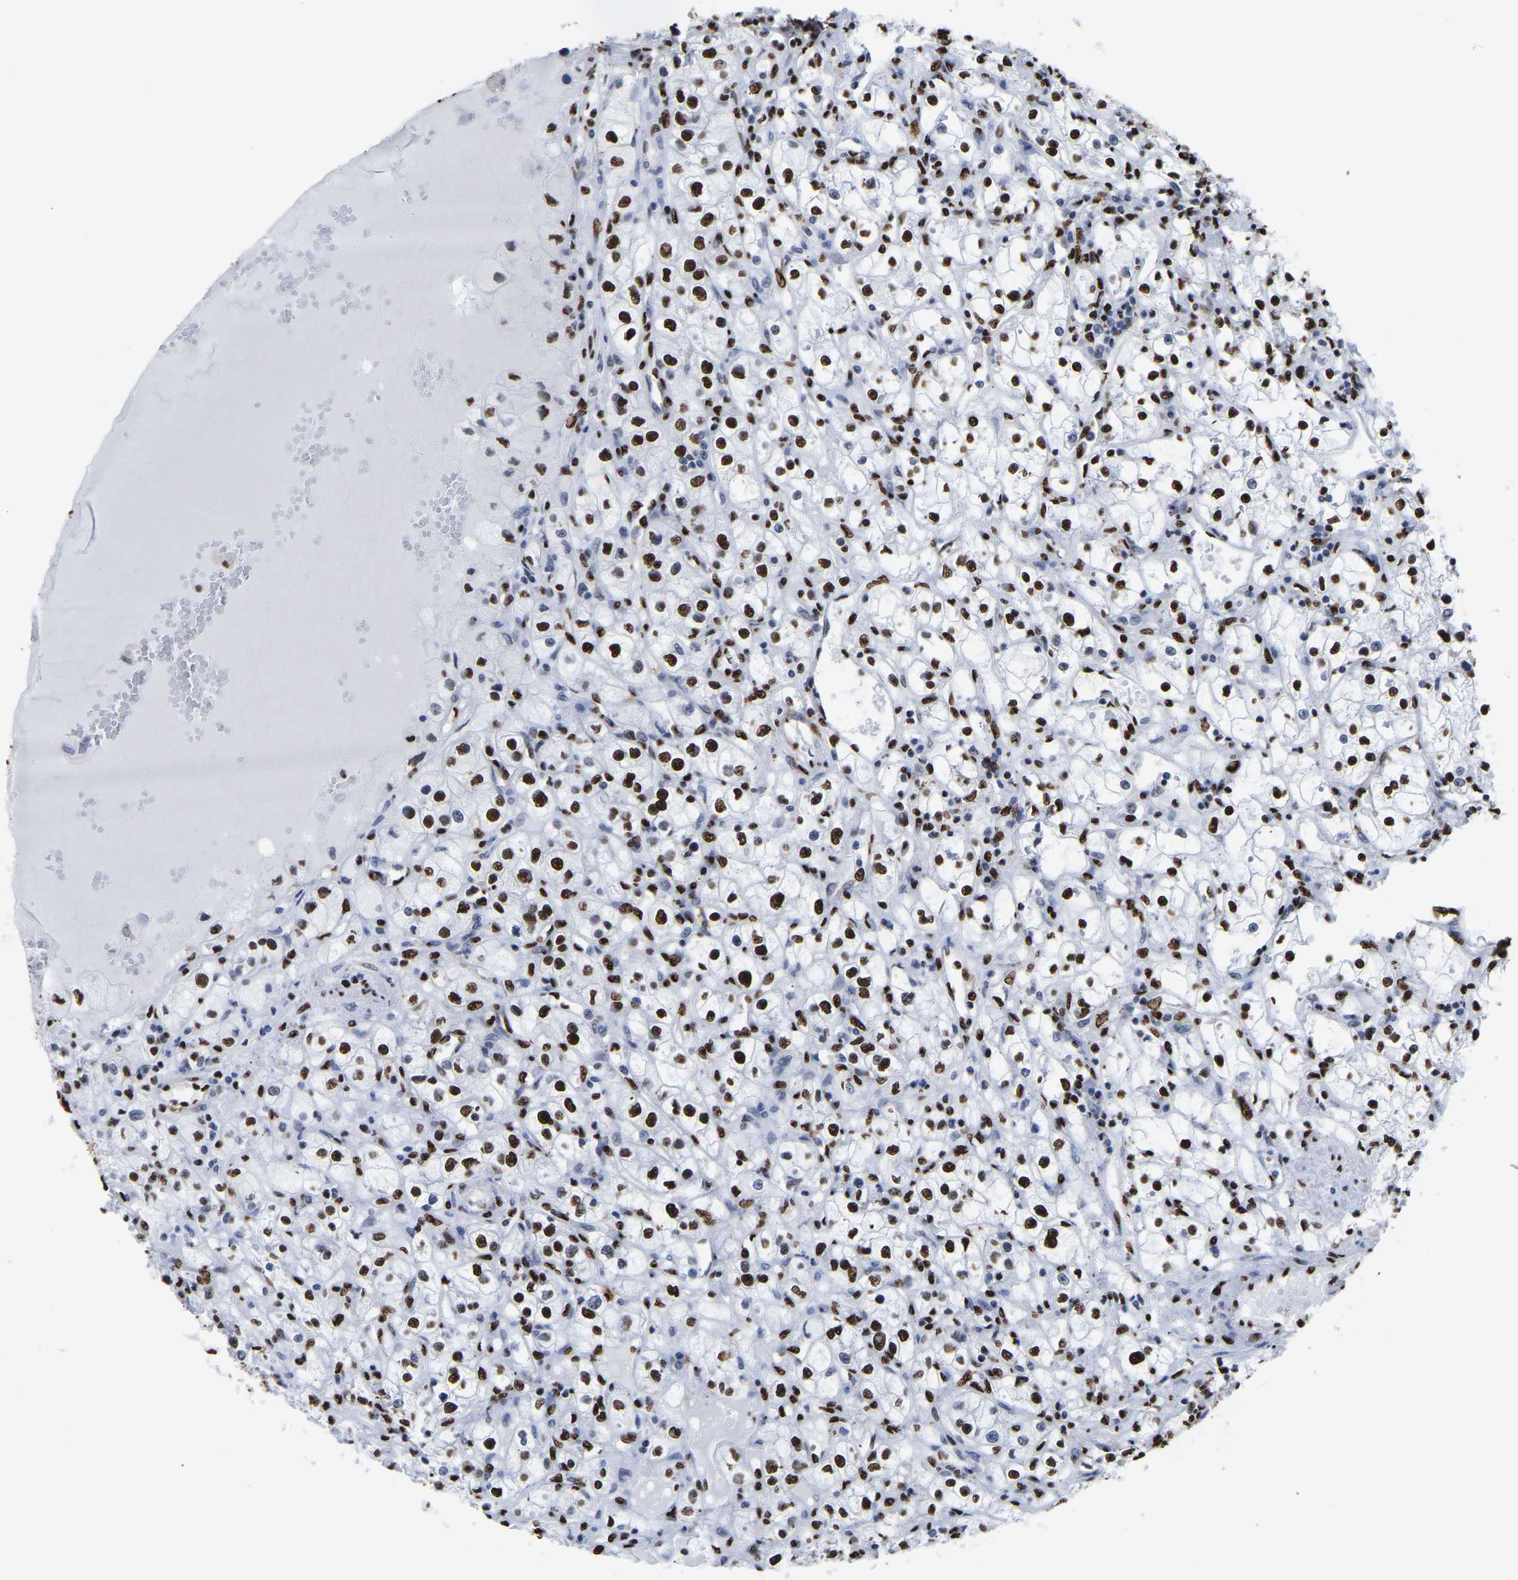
{"staining": {"intensity": "strong", "quantity": ">75%", "location": "nuclear"}, "tissue": "renal cancer", "cell_type": "Tumor cells", "image_type": "cancer", "snomed": [{"axis": "morphology", "description": "Adenocarcinoma, NOS"}, {"axis": "topography", "description": "Kidney"}], "caption": "Protein expression analysis of renal adenocarcinoma shows strong nuclear staining in about >75% of tumor cells.", "gene": "RBL2", "patient": {"sex": "male", "age": 56}}